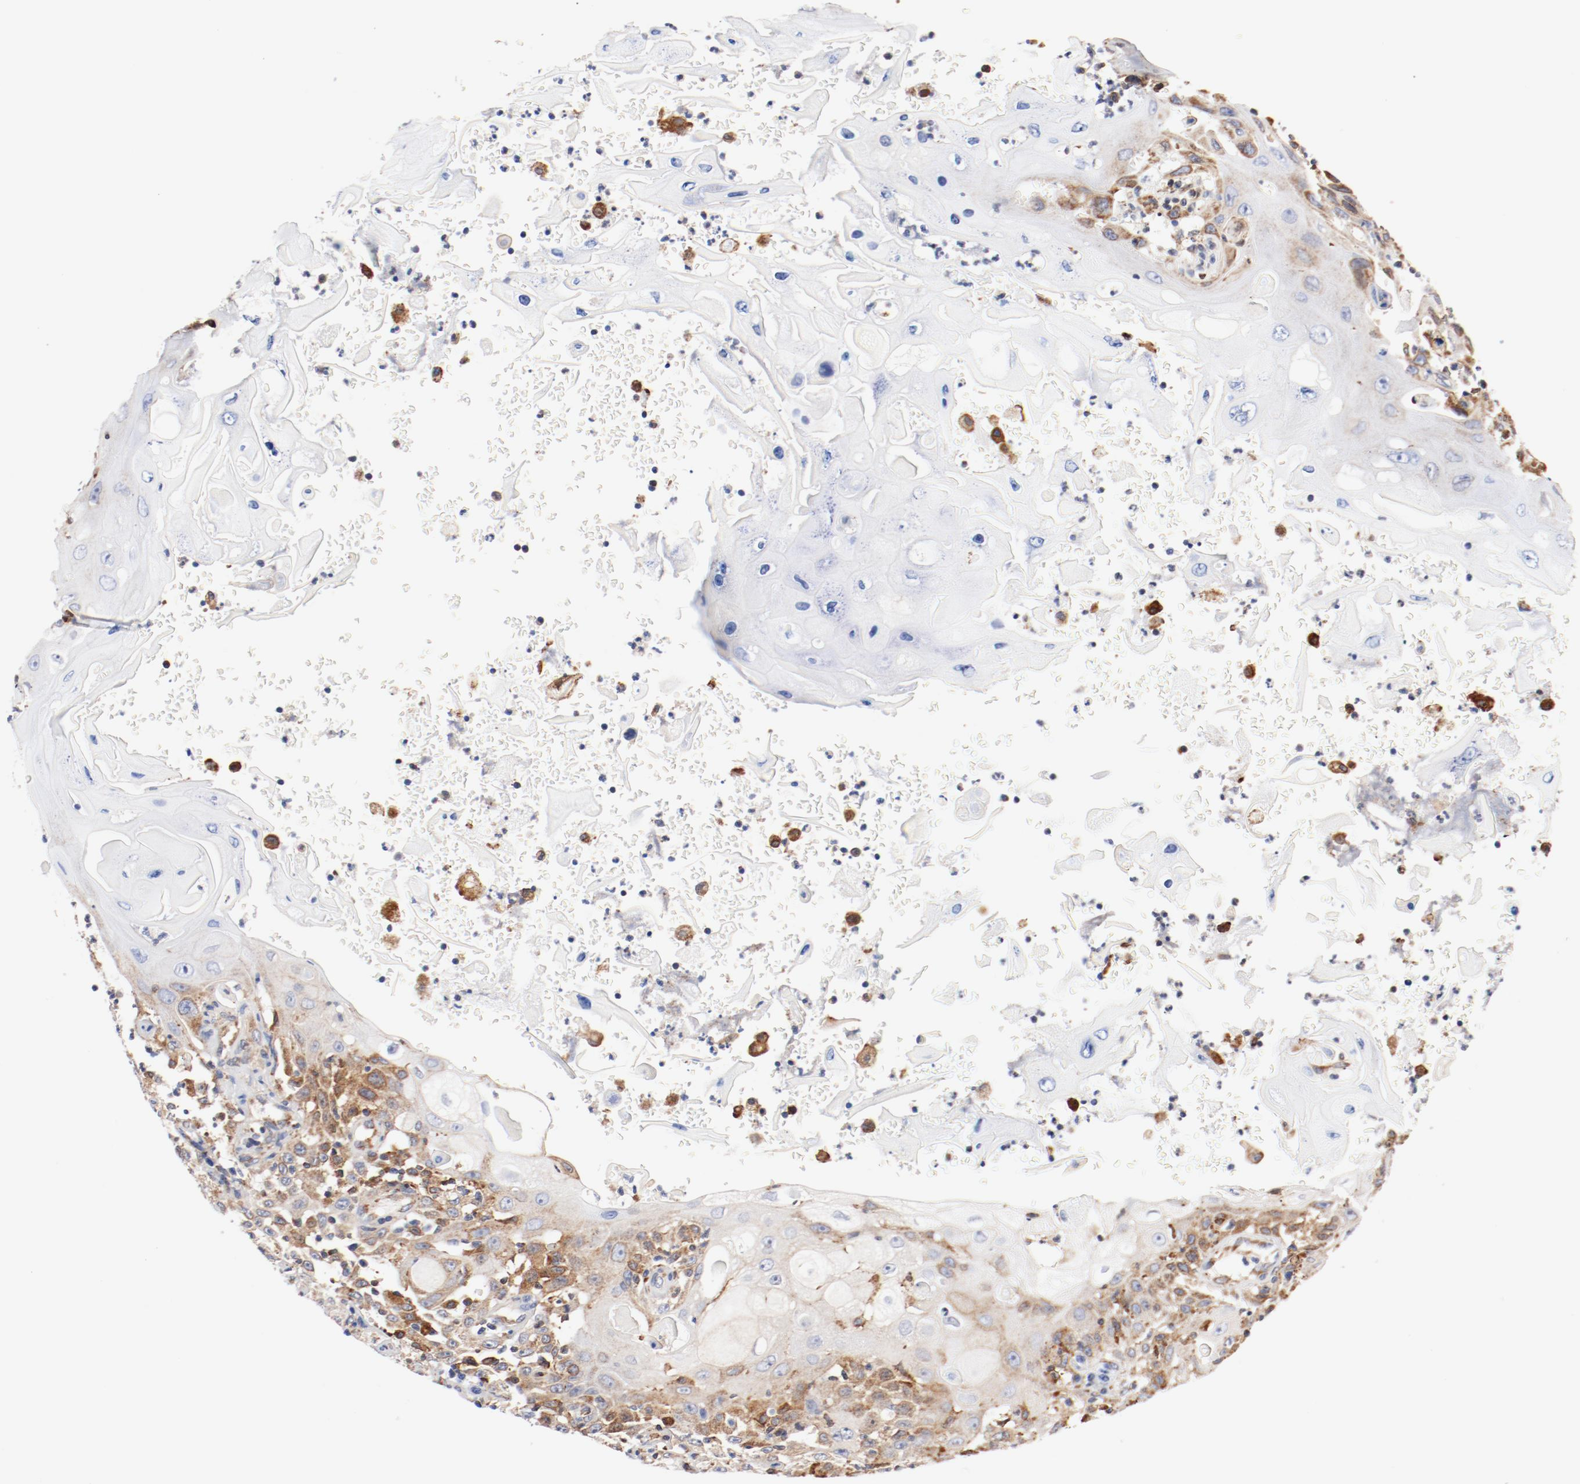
{"staining": {"intensity": "moderate", "quantity": "<25%", "location": "cytoplasmic/membranous"}, "tissue": "head and neck cancer", "cell_type": "Tumor cells", "image_type": "cancer", "snomed": [{"axis": "morphology", "description": "Squamous cell carcinoma, NOS"}, {"axis": "topography", "description": "Oral tissue"}, {"axis": "topography", "description": "Head-Neck"}], "caption": "Immunohistochemistry of human squamous cell carcinoma (head and neck) exhibits low levels of moderate cytoplasmic/membranous positivity in approximately <25% of tumor cells. The staining was performed using DAB to visualize the protein expression in brown, while the nuclei were stained in blue with hematoxylin (Magnification: 20x).", "gene": "PDPK1", "patient": {"sex": "female", "age": 76}}